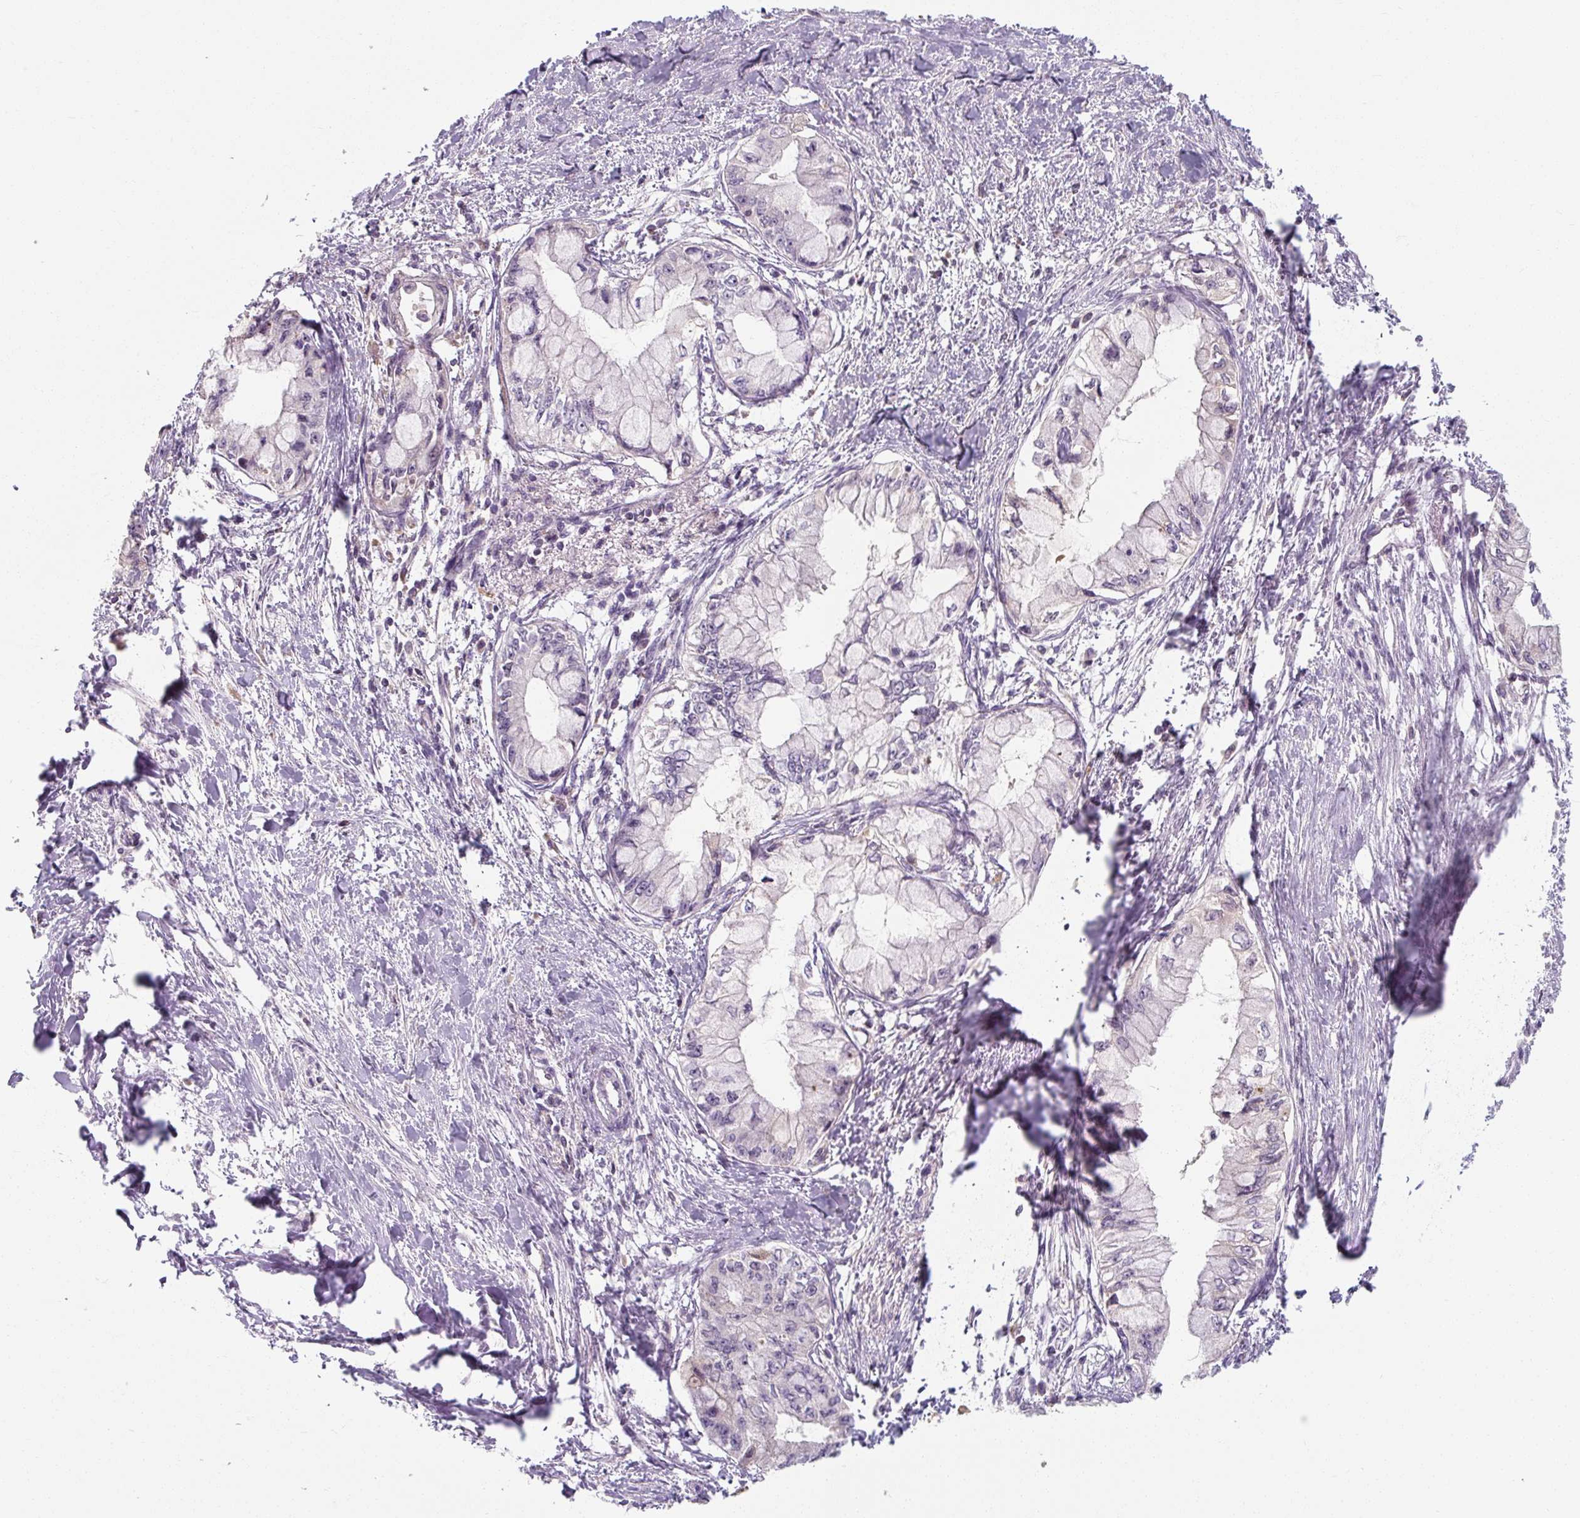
{"staining": {"intensity": "negative", "quantity": "none", "location": "none"}, "tissue": "pancreatic cancer", "cell_type": "Tumor cells", "image_type": "cancer", "snomed": [{"axis": "morphology", "description": "Adenocarcinoma, NOS"}, {"axis": "topography", "description": "Pancreas"}], "caption": "Adenocarcinoma (pancreatic) was stained to show a protein in brown. There is no significant staining in tumor cells.", "gene": "TSEN54", "patient": {"sex": "male", "age": 48}}